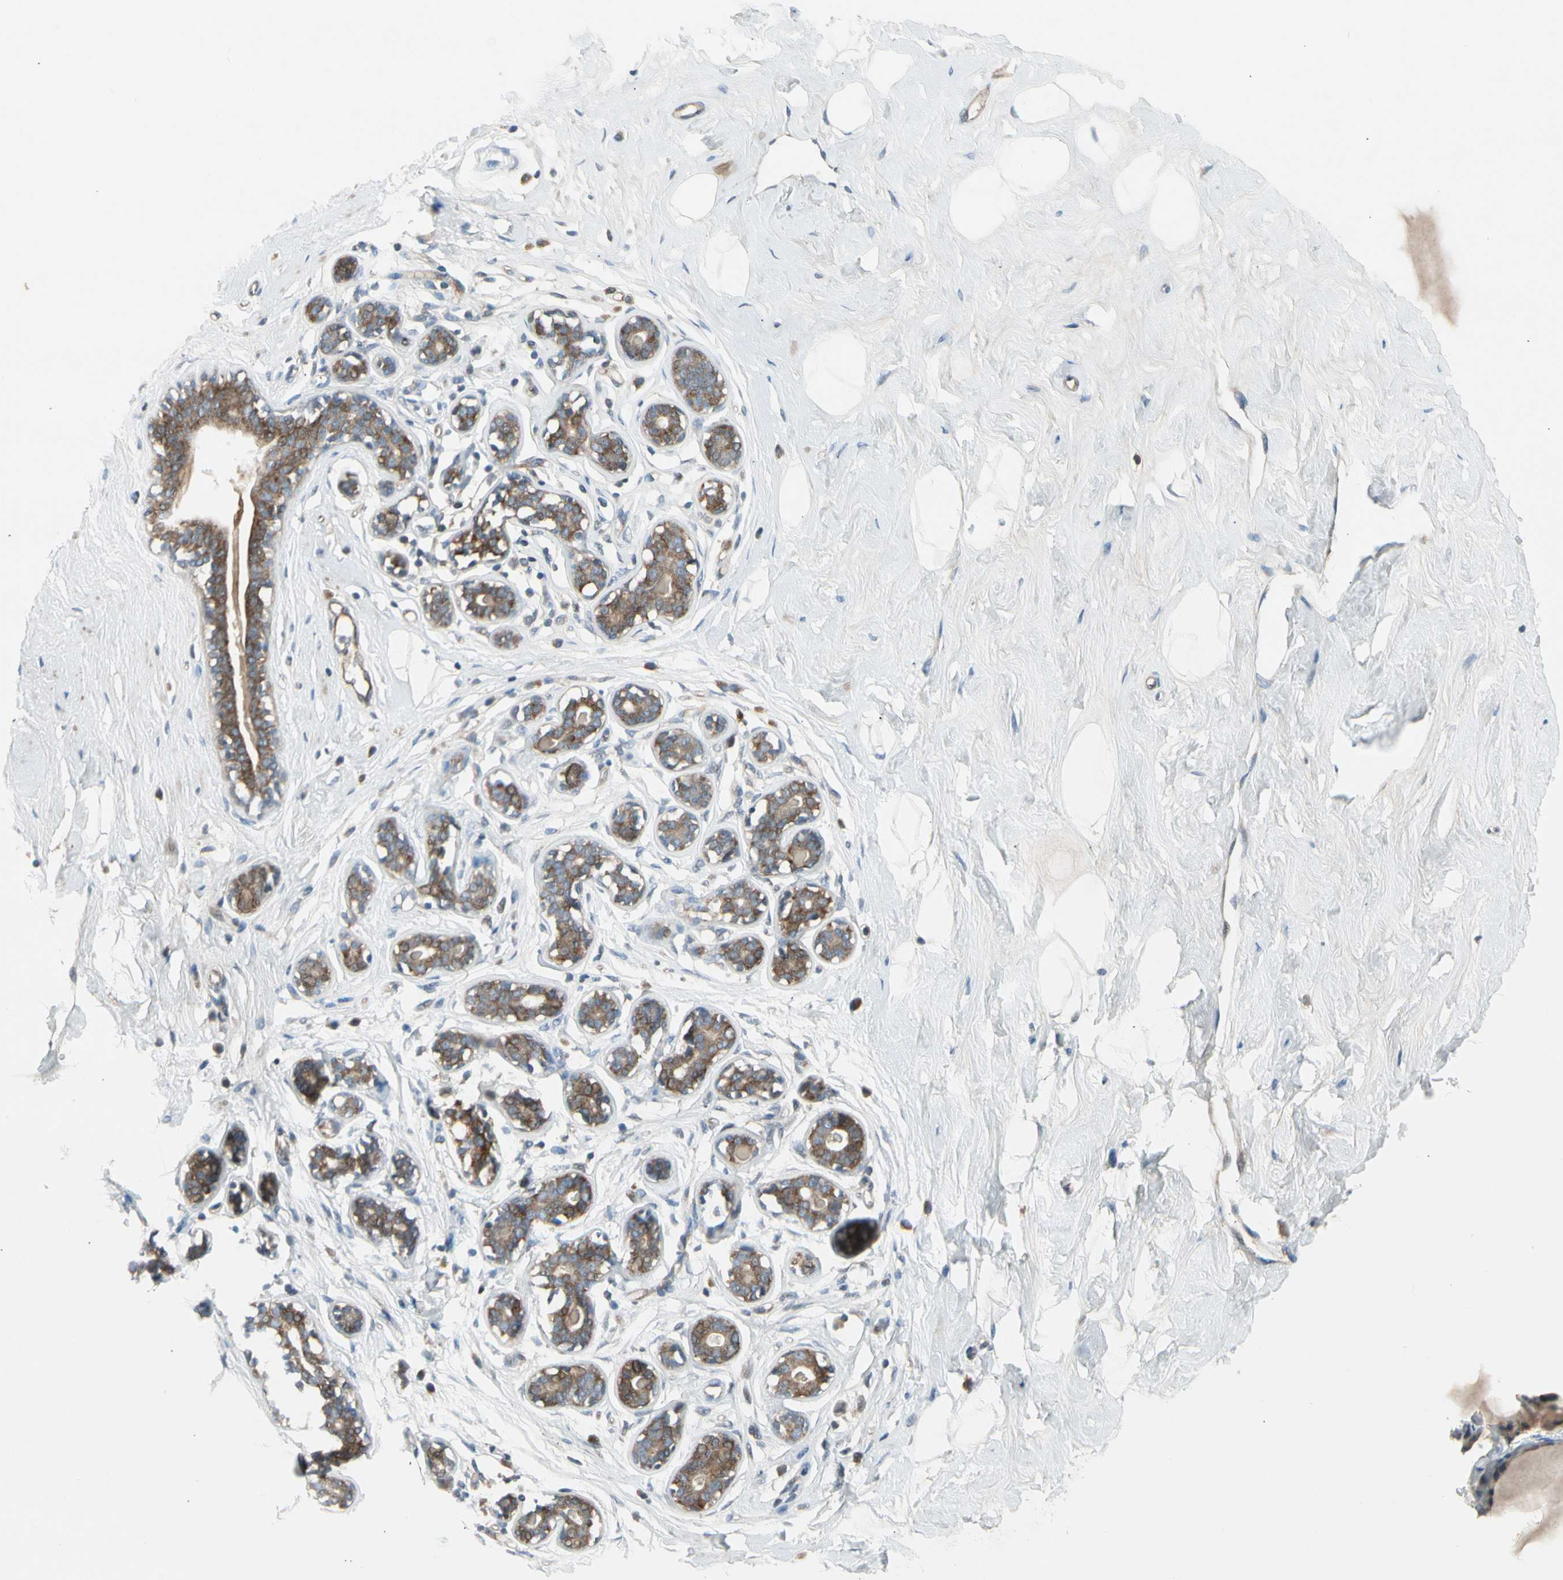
{"staining": {"intensity": "negative", "quantity": "none", "location": "none"}, "tissue": "breast", "cell_type": "Adipocytes", "image_type": "normal", "snomed": [{"axis": "morphology", "description": "Normal tissue, NOS"}, {"axis": "topography", "description": "Breast"}], "caption": "Protein analysis of unremarkable breast exhibits no significant staining in adipocytes.", "gene": "PANK2", "patient": {"sex": "female", "age": 23}}